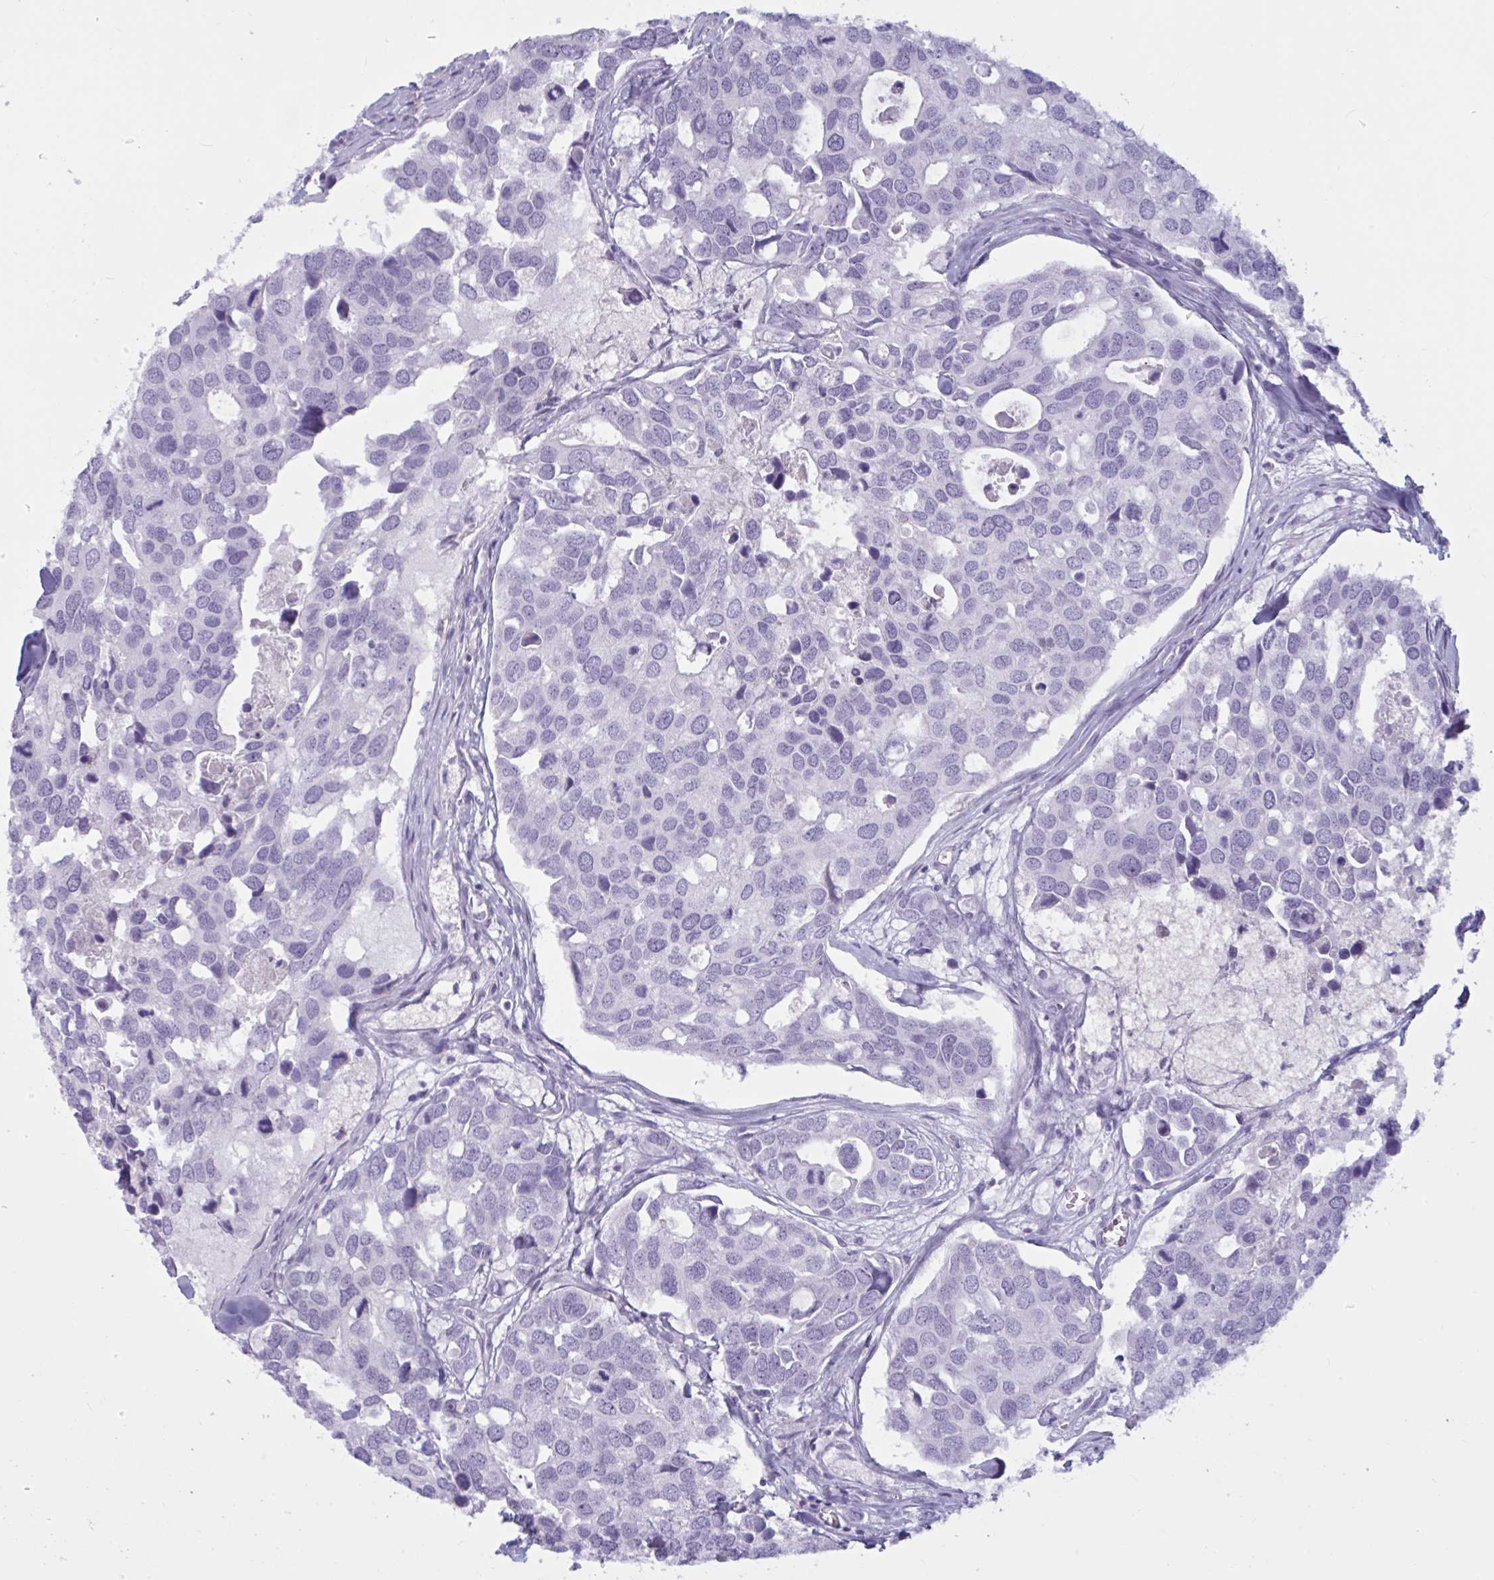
{"staining": {"intensity": "negative", "quantity": "none", "location": "none"}, "tissue": "breast cancer", "cell_type": "Tumor cells", "image_type": "cancer", "snomed": [{"axis": "morphology", "description": "Duct carcinoma"}, {"axis": "topography", "description": "Breast"}], "caption": "A high-resolution photomicrograph shows immunohistochemistry (IHC) staining of breast invasive ductal carcinoma, which demonstrates no significant staining in tumor cells.", "gene": "BBS10", "patient": {"sex": "female", "age": 83}}